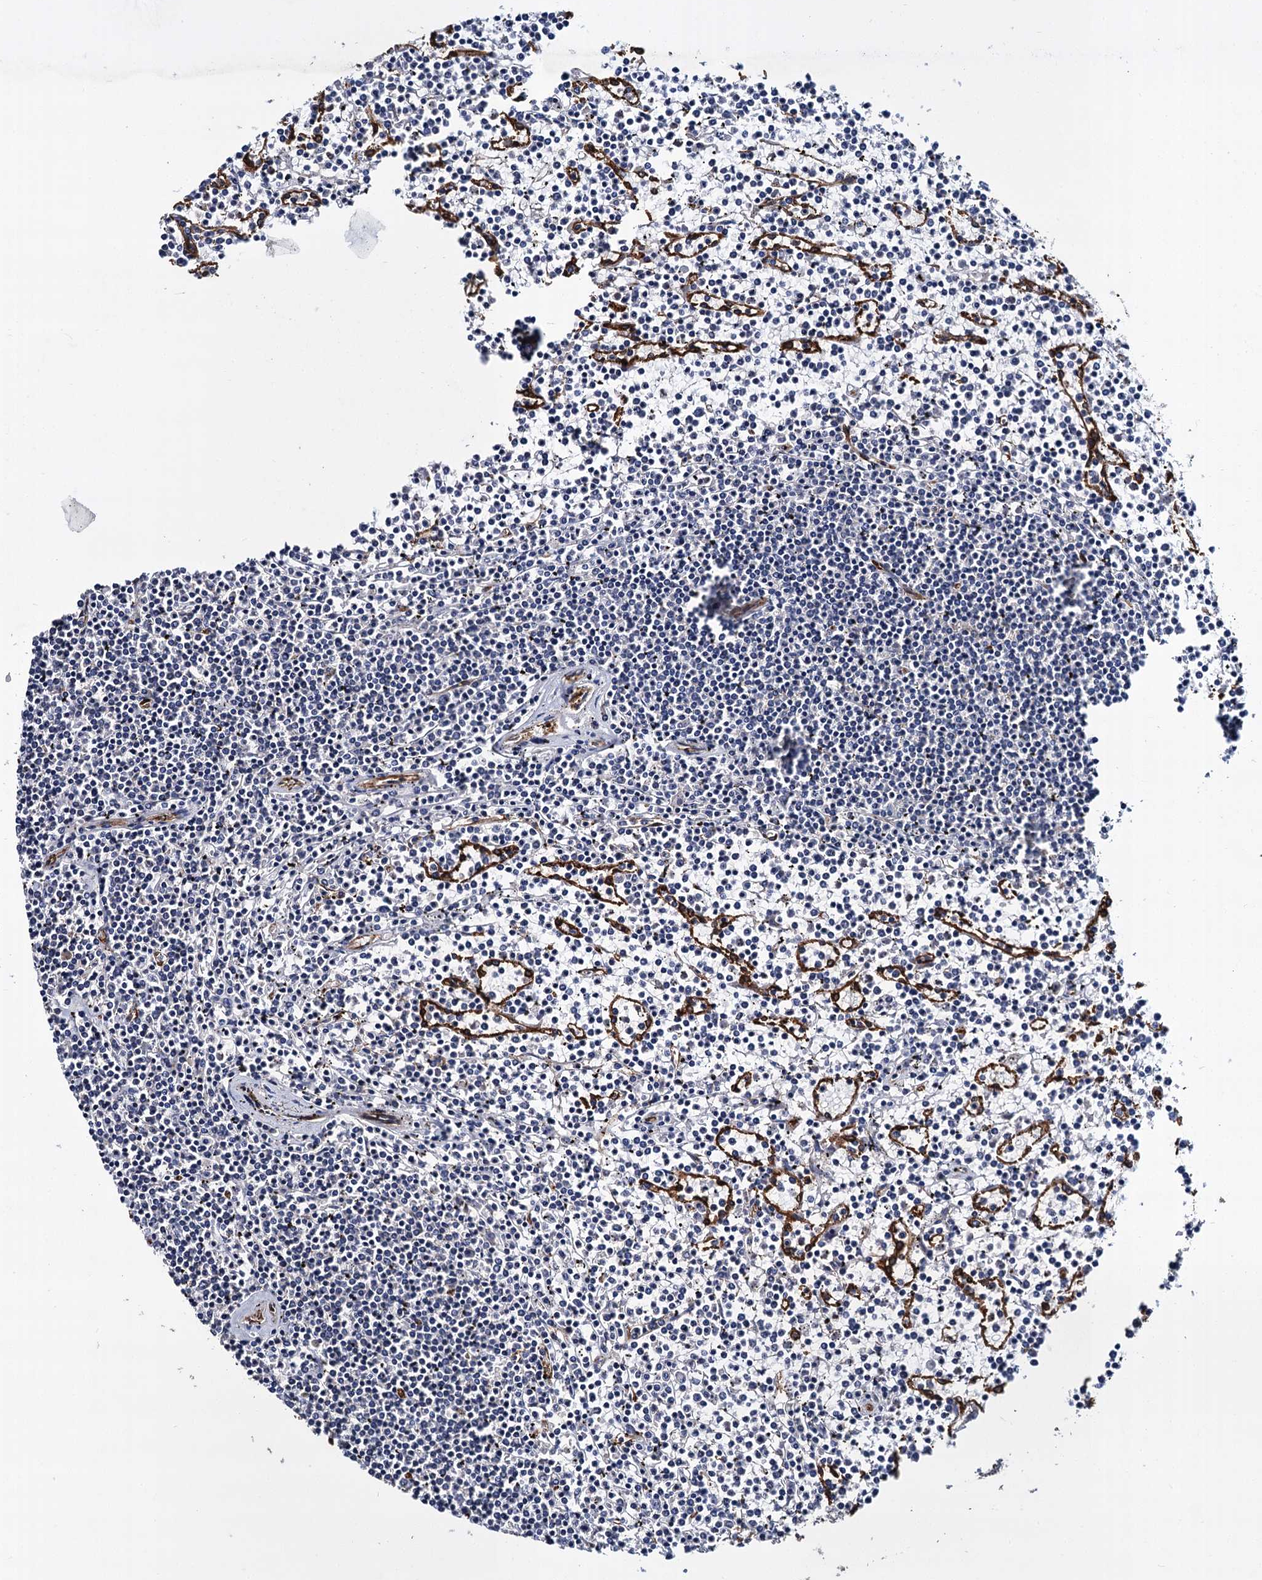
{"staining": {"intensity": "negative", "quantity": "none", "location": "none"}, "tissue": "lymphoma", "cell_type": "Tumor cells", "image_type": "cancer", "snomed": [{"axis": "morphology", "description": "Malignant lymphoma, non-Hodgkin's type, Low grade"}, {"axis": "topography", "description": "Spleen"}], "caption": "High power microscopy photomicrograph of an immunohistochemistry (IHC) photomicrograph of malignant lymphoma, non-Hodgkin's type (low-grade), revealing no significant positivity in tumor cells.", "gene": "CACNA1C", "patient": {"sex": "female", "age": 19}}